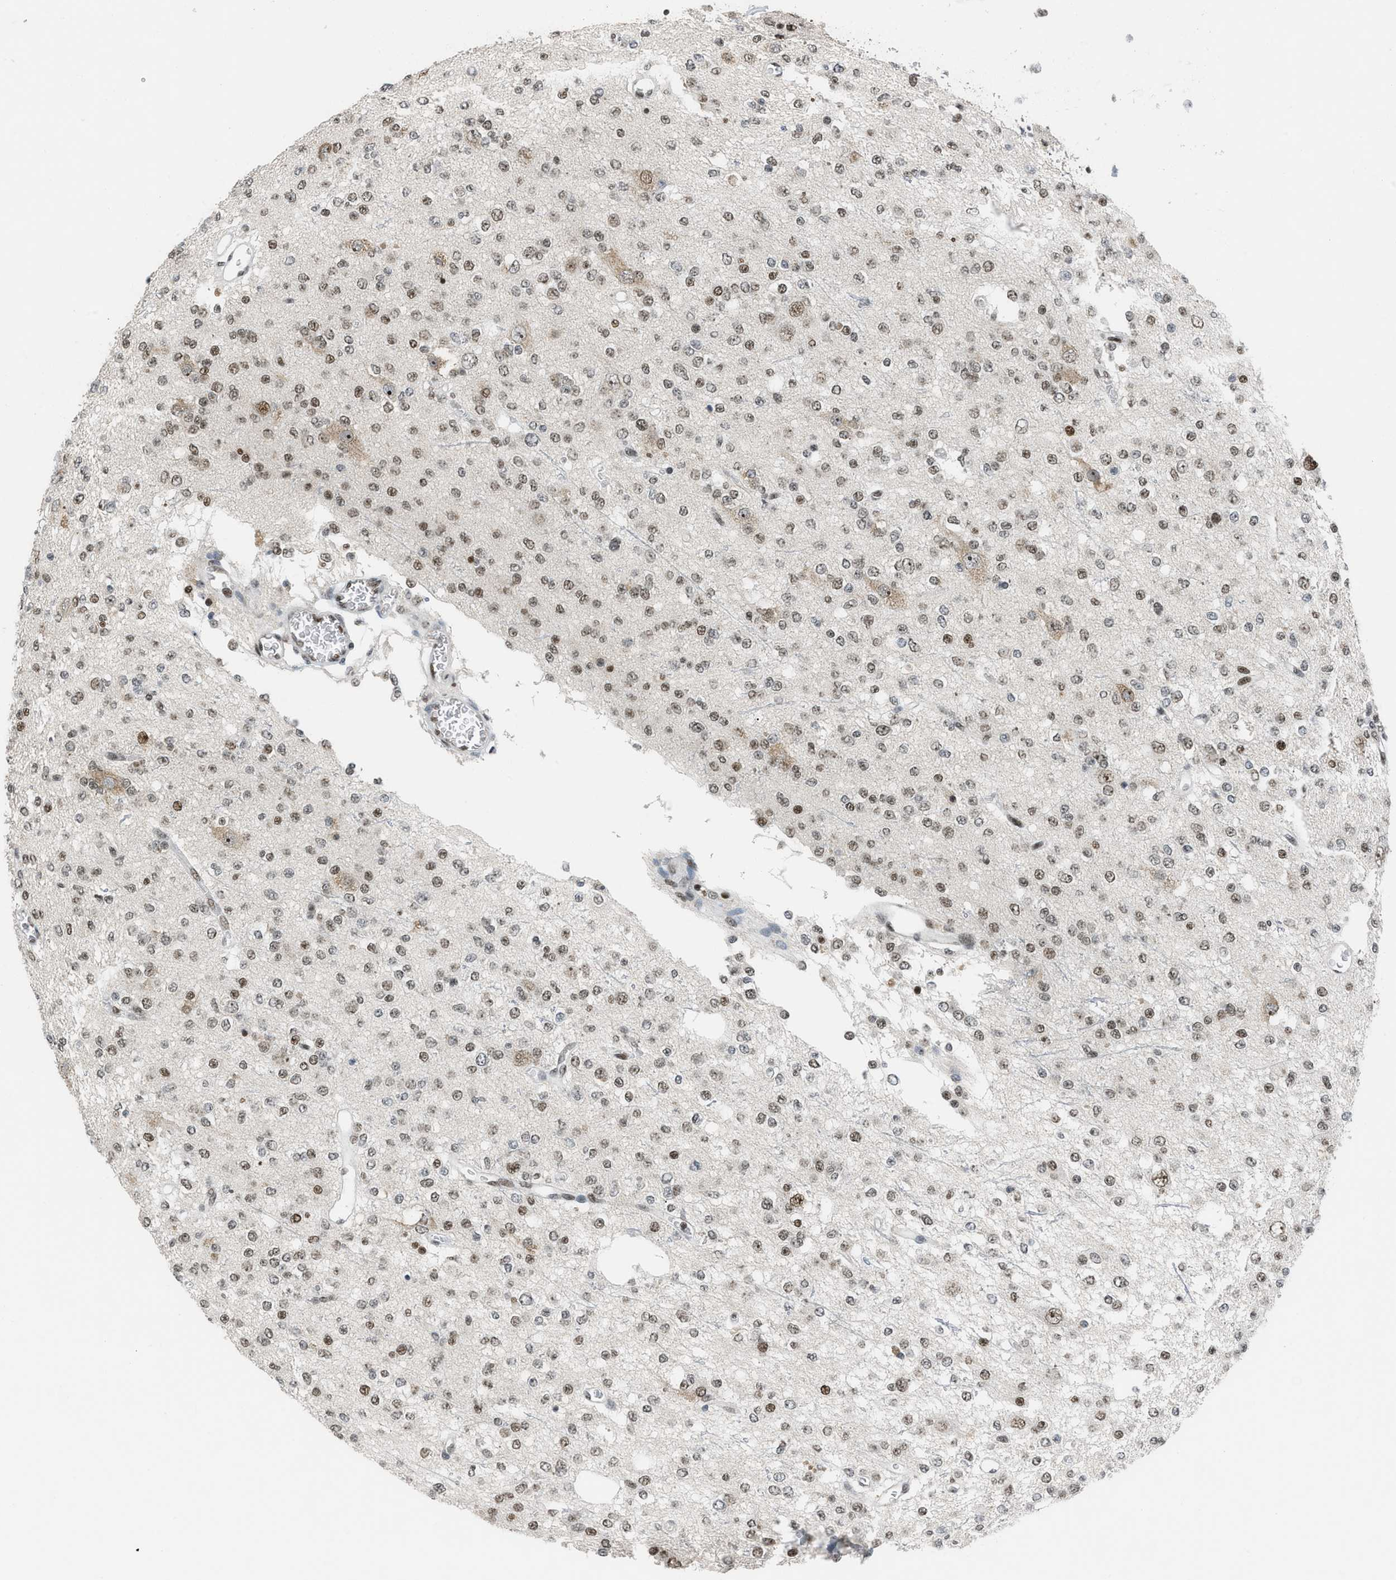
{"staining": {"intensity": "moderate", "quantity": ">75%", "location": "nuclear"}, "tissue": "glioma", "cell_type": "Tumor cells", "image_type": "cancer", "snomed": [{"axis": "morphology", "description": "Glioma, malignant, Low grade"}, {"axis": "topography", "description": "Brain"}], "caption": "The histopathology image exhibits a brown stain indicating the presence of a protein in the nuclear of tumor cells in malignant glioma (low-grade).", "gene": "RAD51B", "patient": {"sex": "male", "age": 38}}